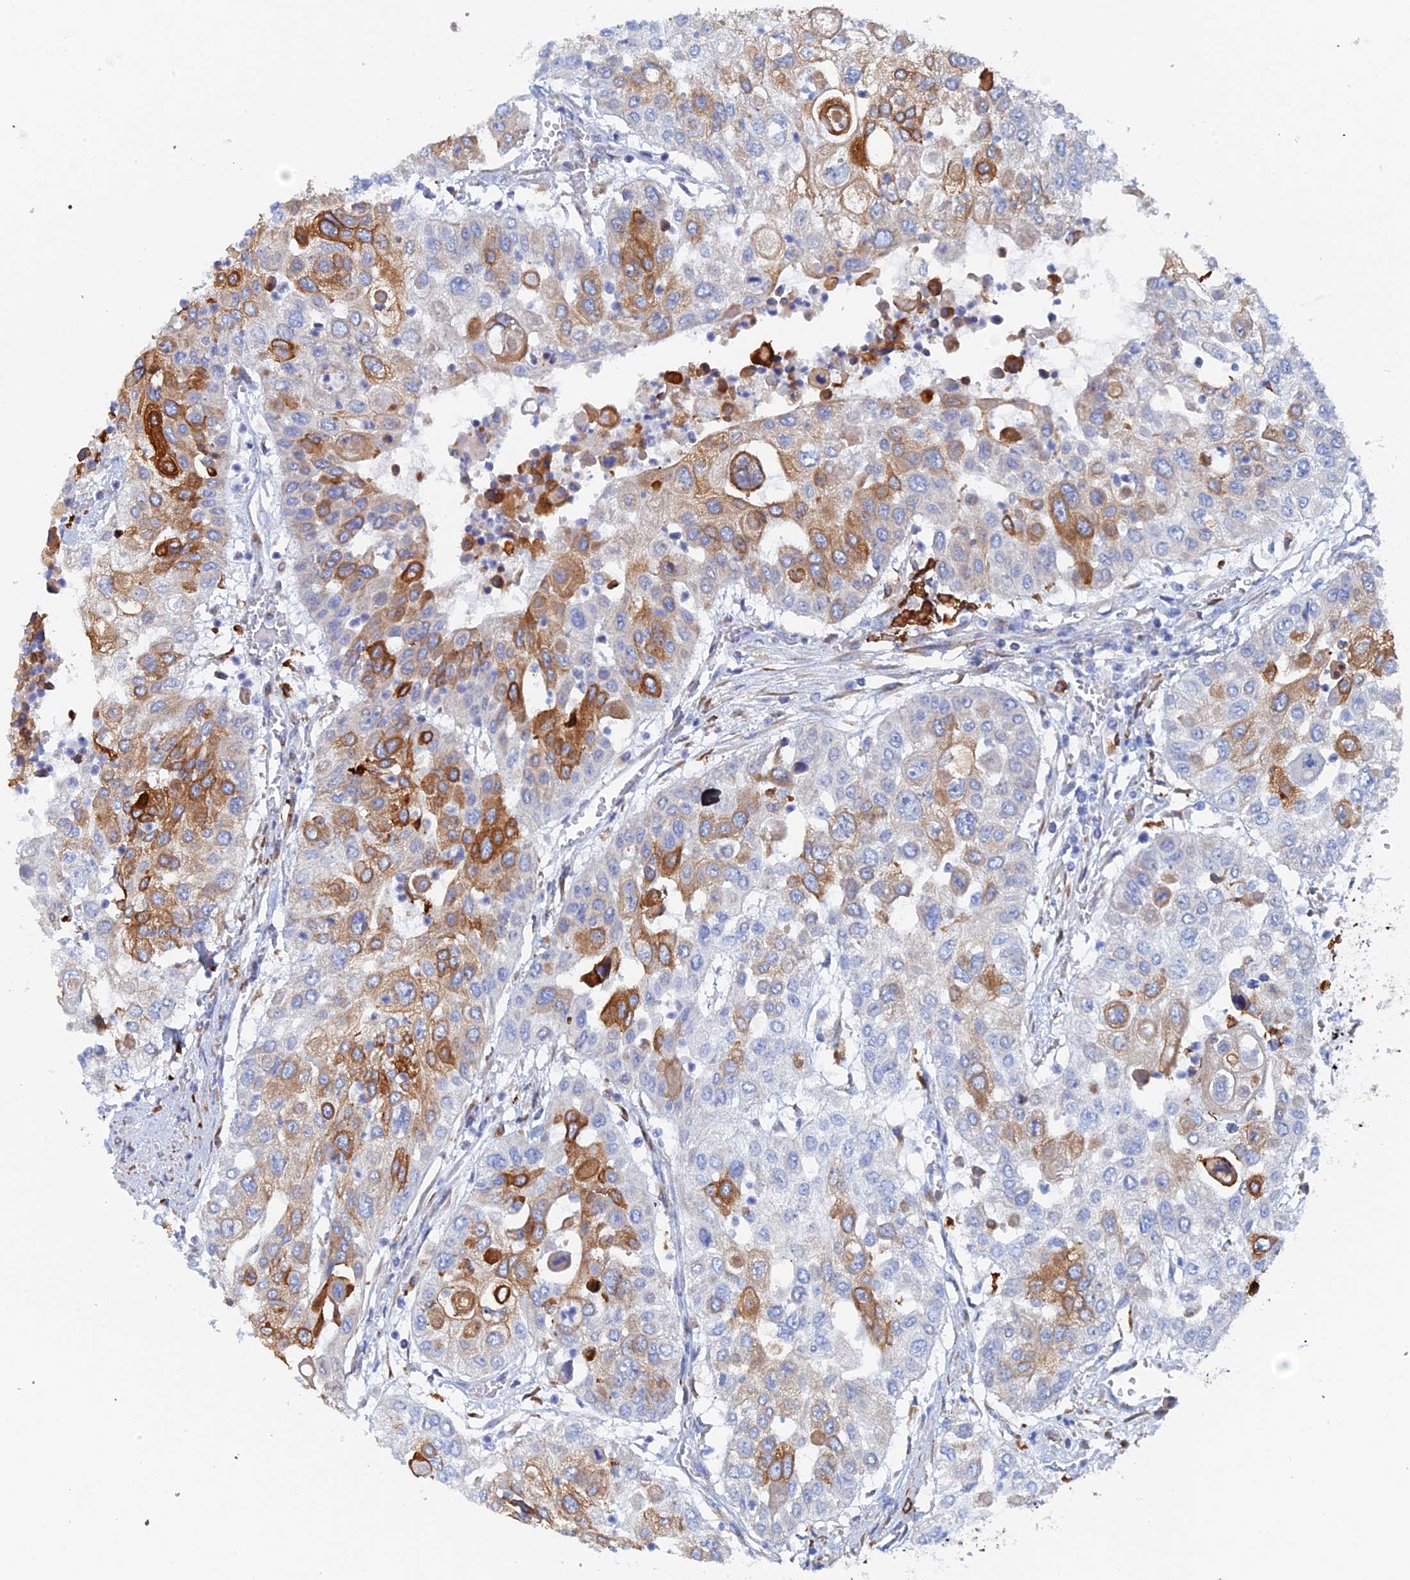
{"staining": {"intensity": "moderate", "quantity": "25%-75%", "location": "cytoplasmic/membranous"}, "tissue": "urothelial cancer", "cell_type": "Tumor cells", "image_type": "cancer", "snomed": [{"axis": "morphology", "description": "Urothelial carcinoma, High grade"}, {"axis": "topography", "description": "Urinary bladder"}], "caption": "A photomicrograph of high-grade urothelial carcinoma stained for a protein shows moderate cytoplasmic/membranous brown staining in tumor cells.", "gene": "COG7", "patient": {"sex": "female", "age": 79}}